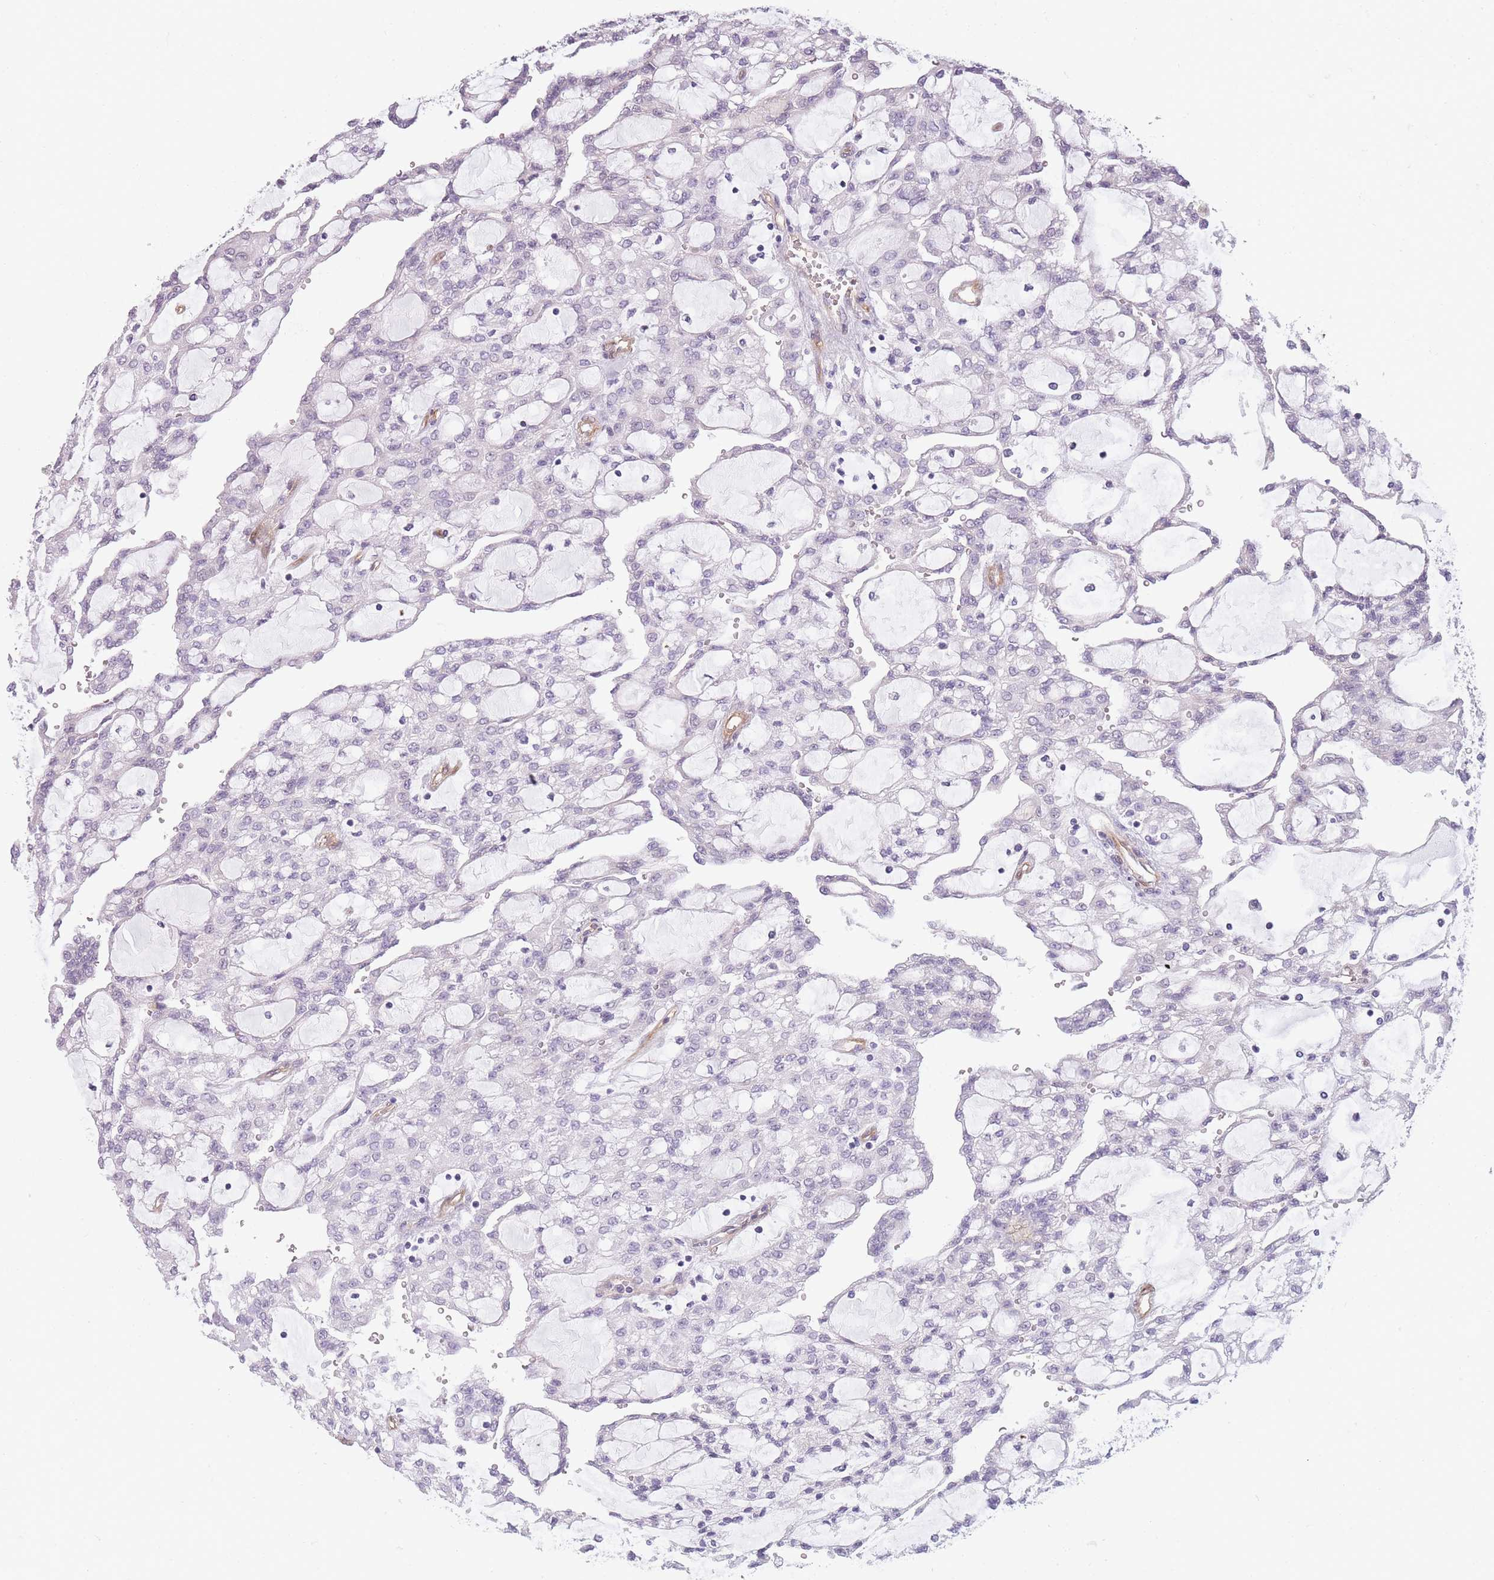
{"staining": {"intensity": "negative", "quantity": "none", "location": "none"}, "tissue": "renal cancer", "cell_type": "Tumor cells", "image_type": "cancer", "snomed": [{"axis": "morphology", "description": "Adenocarcinoma, NOS"}, {"axis": "topography", "description": "Kidney"}], "caption": "High power microscopy micrograph of an immunohistochemistry histopathology image of renal cancer (adenocarcinoma), revealing no significant staining in tumor cells.", "gene": "OR6B3", "patient": {"sex": "male", "age": 63}}